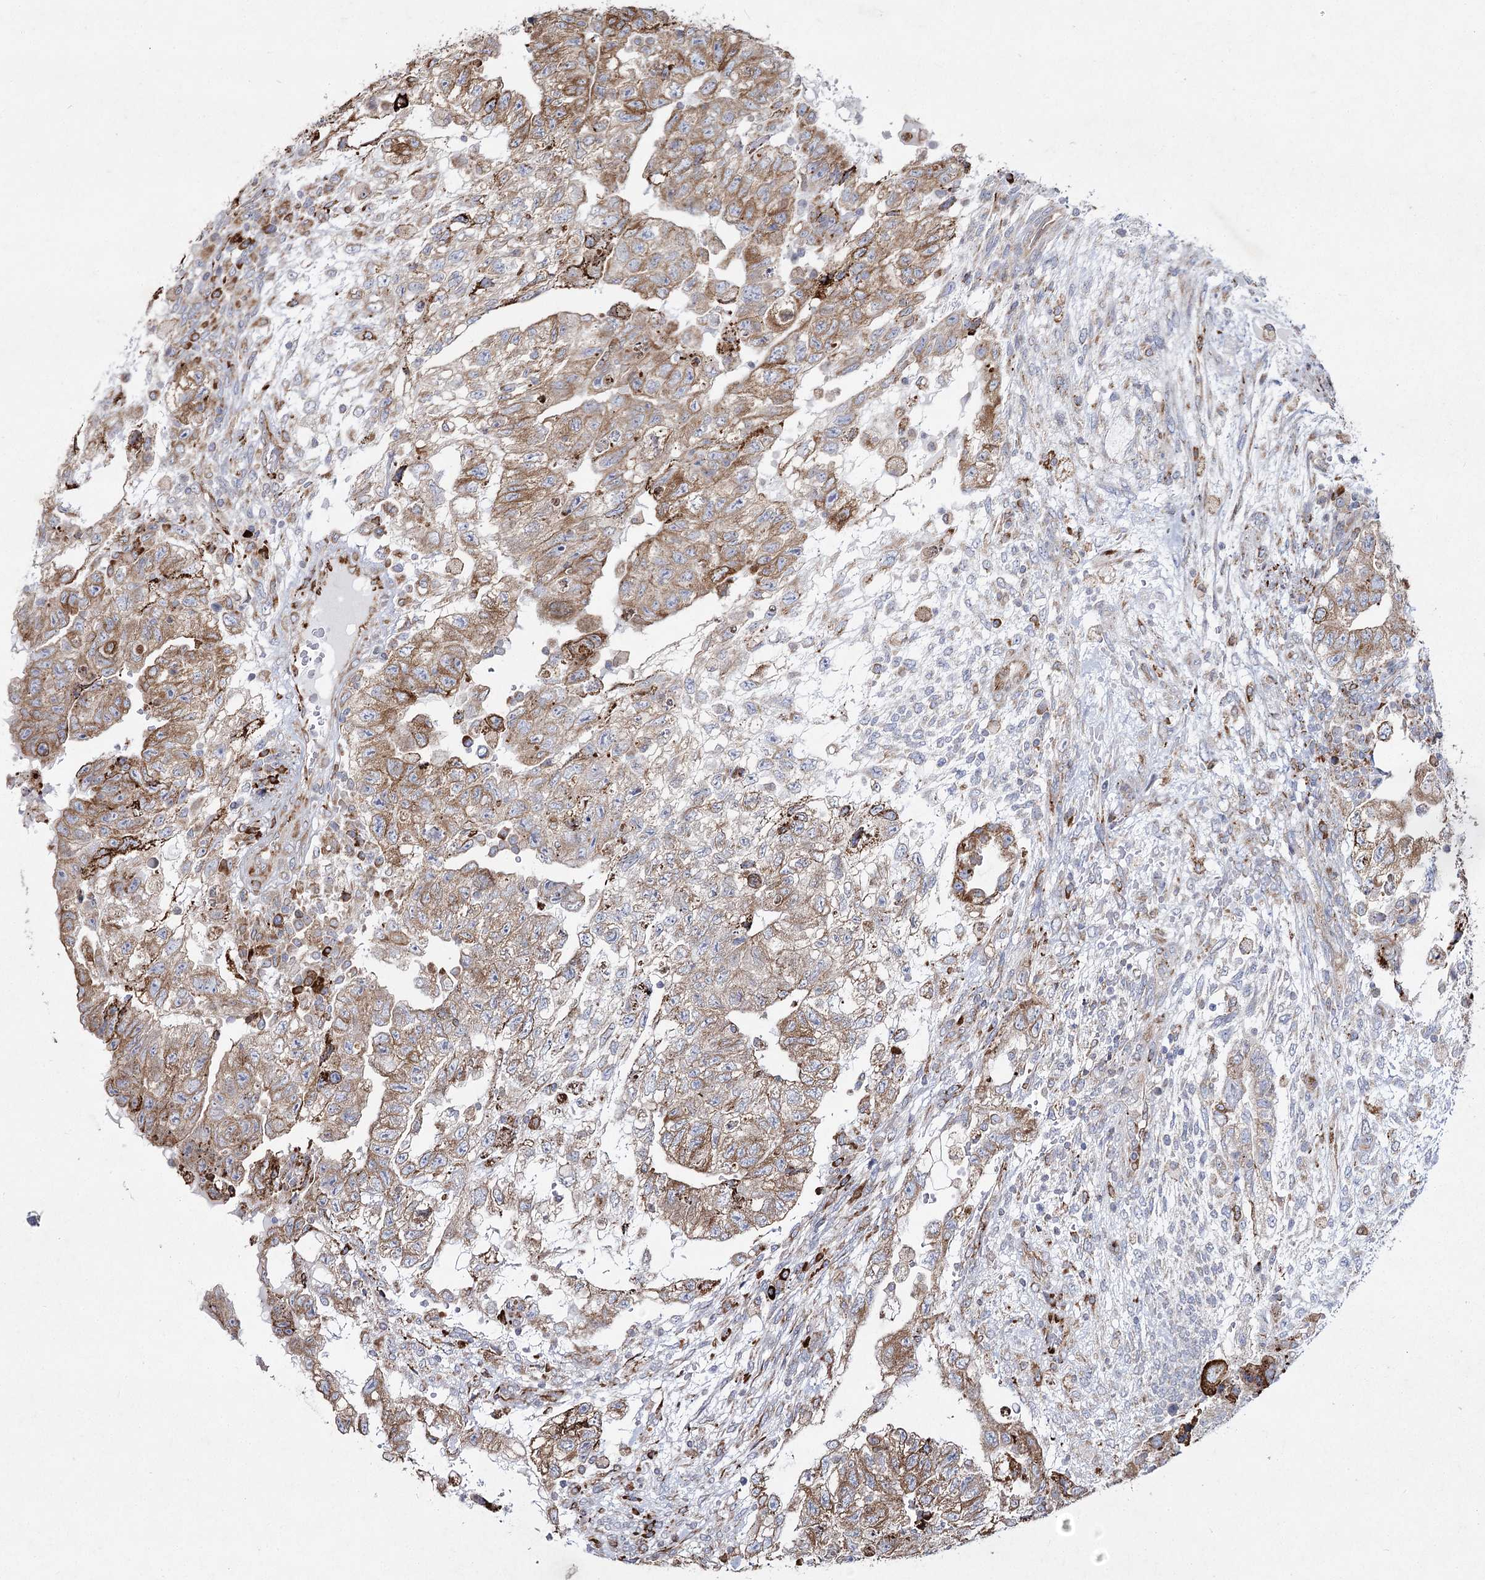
{"staining": {"intensity": "moderate", "quantity": ">75%", "location": "cytoplasmic/membranous"}, "tissue": "testis cancer", "cell_type": "Tumor cells", "image_type": "cancer", "snomed": [{"axis": "morphology", "description": "Carcinoma, Embryonal, NOS"}, {"axis": "topography", "description": "Testis"}], "caption": "A micrograph showing moderate cytoplasmic/membranous positivity in about >75% of tumor cells in testis cancer, as visualized by brown immunohistochemical staining.", "gene": "NHLRC2", "patient": {"sex": "male", "age": 36}}